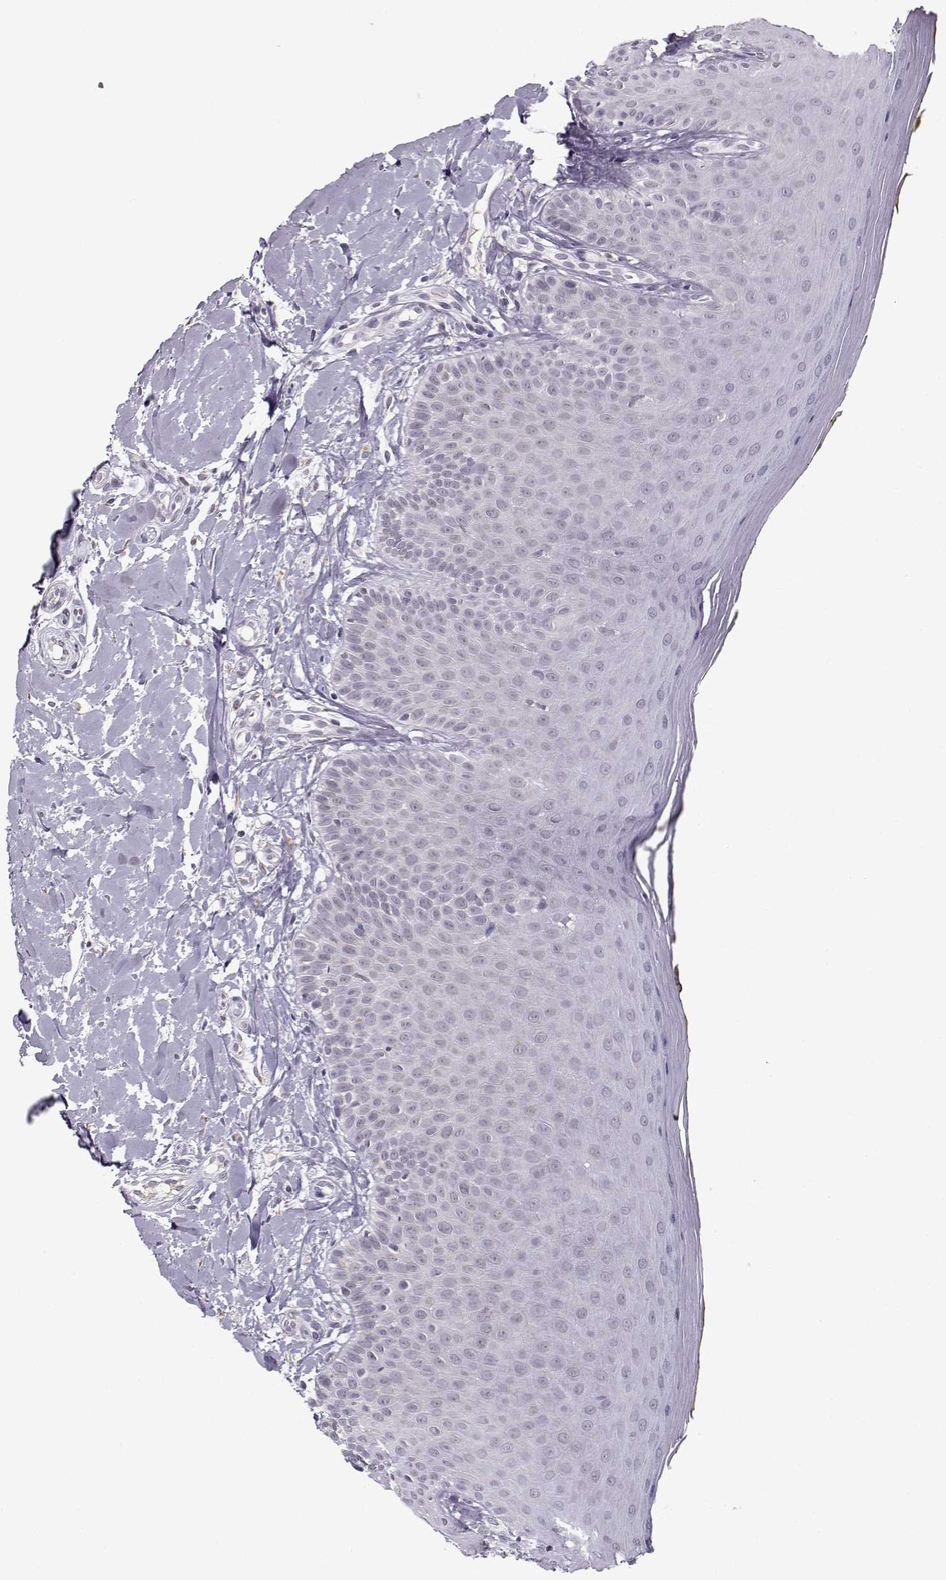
{"staining": {"intensity": "negative", "quantity": "none", "location": "none"}, "tissue": "oral mucosa", "cell_type": "Squamous epithelial cells", "image_type": "normal", "snomed": [{"axis": "morphology", "description": "Normal tissue, NOS"}, {"axis": "topography", "description": "Oral tissue"}], "caption": "Immunohistochemistry micrograph of unremarkable human oral mucosa stained for a protein (brown), which displays no expression in squamous epithelial cells.", "gene": "SLC4A5", "patient": {"sex": "female", "age": 43}}